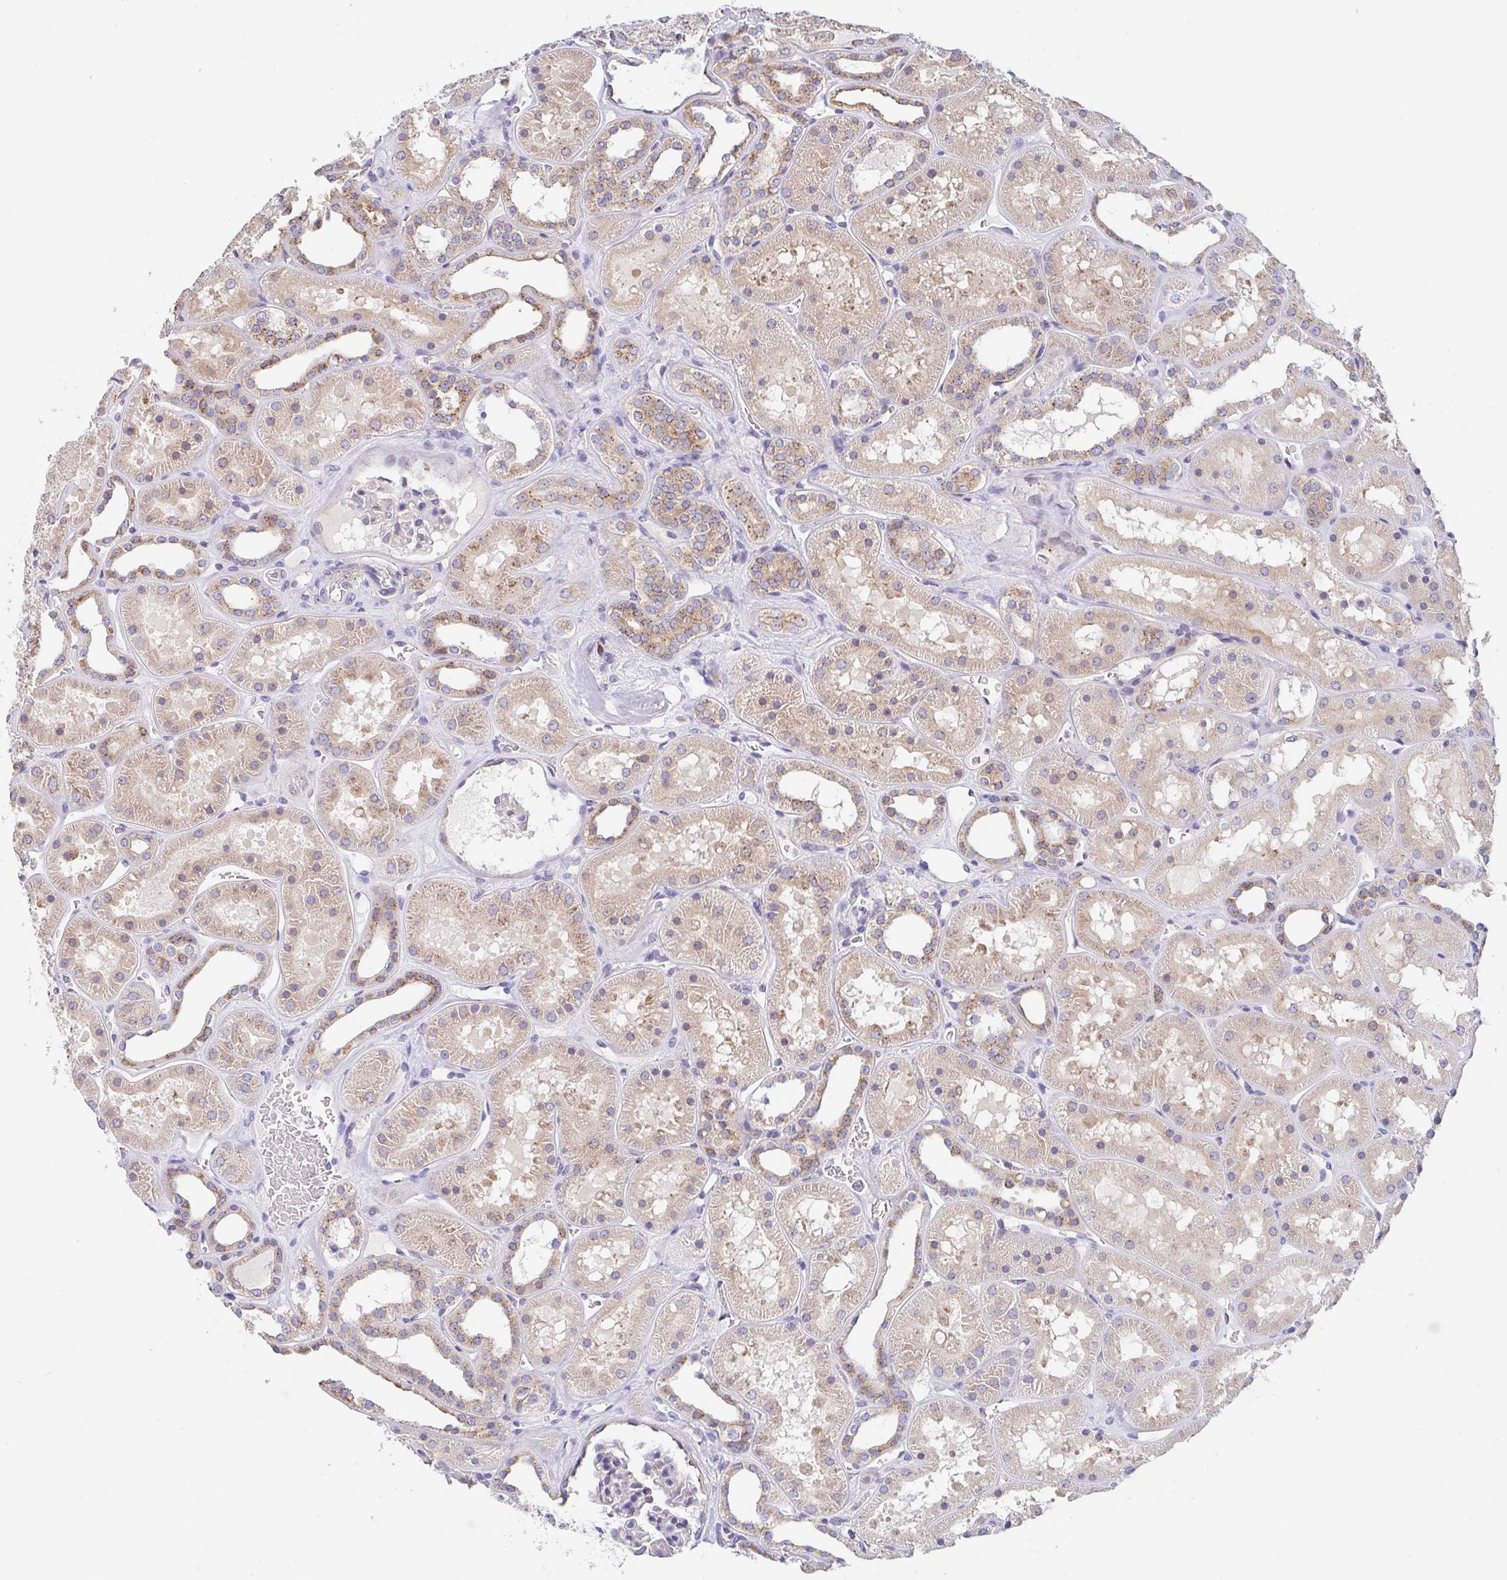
{"staining": {"intensity": "negative", "quantity": "none", "location": "none"}, "tissue": "kidney", "cell_type": "Cells in glomeruli", "image_type": "normal", "snomed": [{"axis": "morphology", "description": "Normal tissue, NOS"}, {"axis": "topography", "description": "Kidney"}], "caption": "Unremarkable kidney was stained to show a protein in brown. There is no significant expression in cells in glomeruli.", "gene": "PROSER3", "patient": {"sex": "female", "age": 41}}